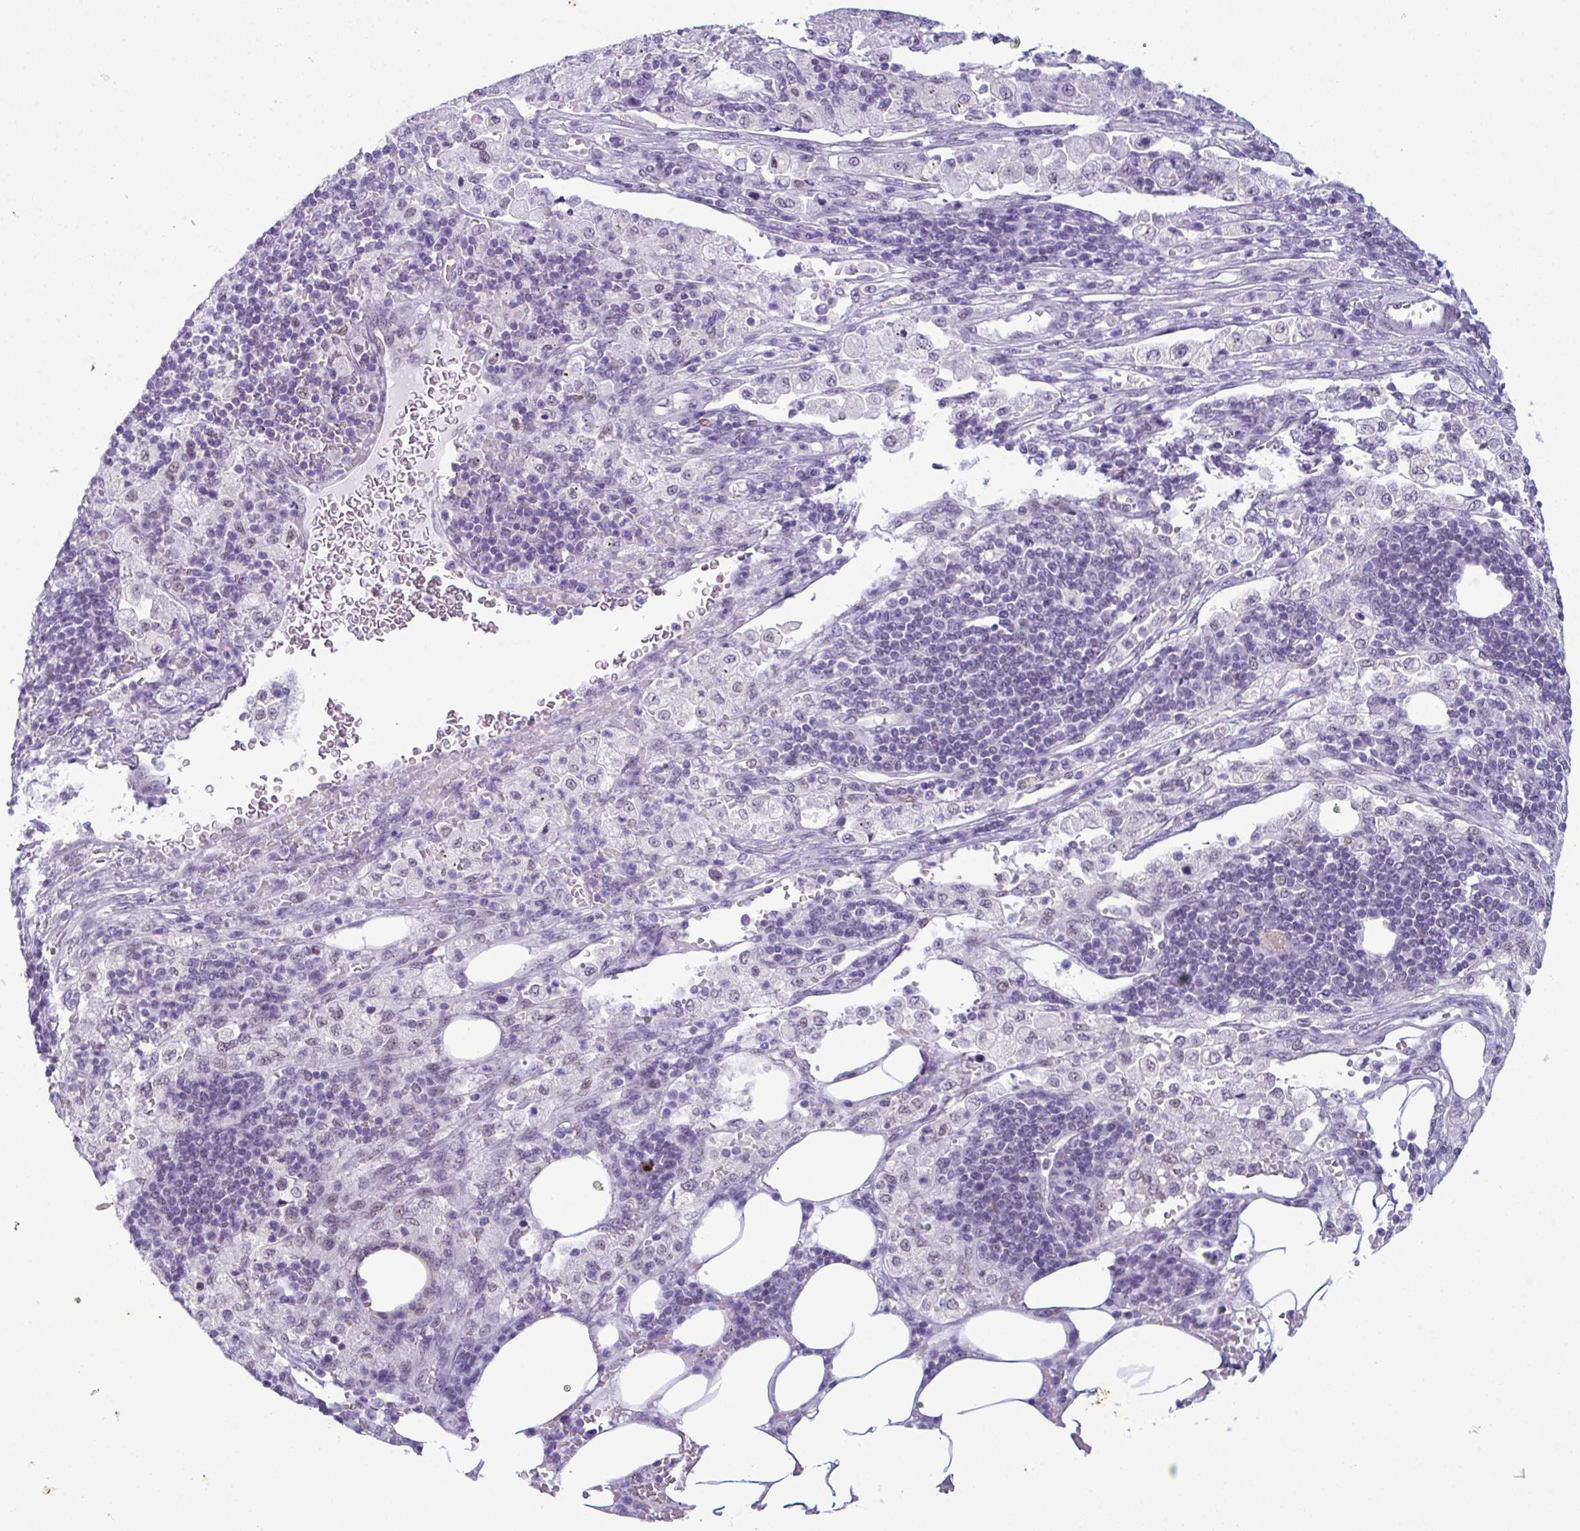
{"staining": {"intensity": "negative", "quantity": "none", "location": "none"}, "tissue": "pancreatic cancer", "cell_type": "Tumor cells", "image_type": "cancer", "snomed": [{"axis": "morphology", "description": "Adenocarcinoma, NOS"}, {"axis": "topography", "description": "Pancreas"}], "caption": "Histopathology image shows no protein positivity in tumor cells of pancreatic cancer (adenocarcinoma) tissue. Brightfield microscopy of immunohistochemistry (IHC) stained with DAB (brown) and hematoxylin (blue), captured at high magnification.", "gene": "RBM7", "patient": {"sex": "female", "age": 61}}